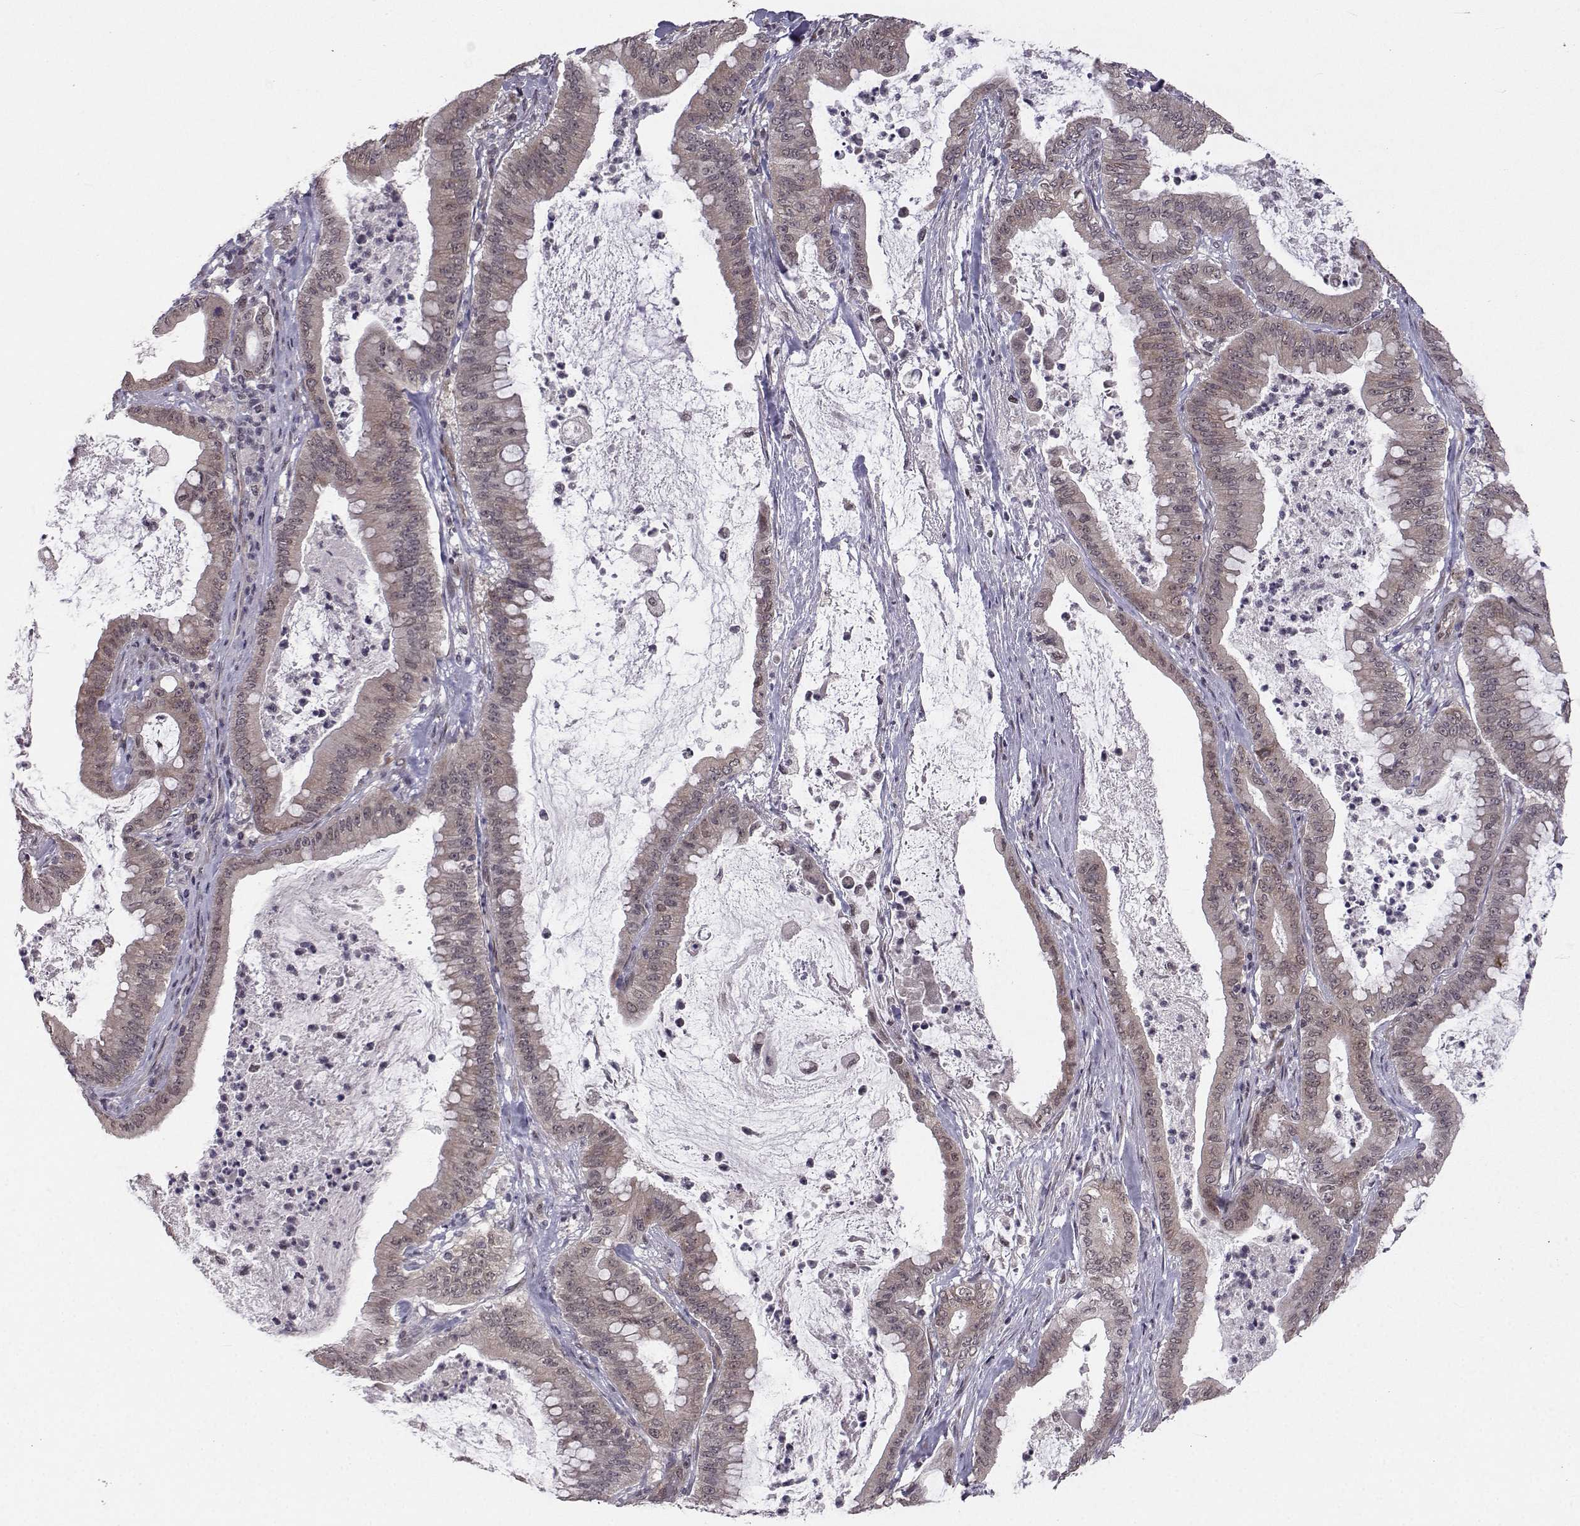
{"staining": {"intensity": "weak", "quantity": ">75%", "location": "cytoplasmic/membranous"}, "tissue": "pancreatic cancer", "cell_type": "Tumor cells", "image_type": "cancer", "snomed": [{"axis": "morphology", "description": "Adenocarcinoma, NOS"}, {"axis": "topography", "description": "Pancreas"}], "caption": "A low amount of weak cytoplasmic/membranous positivity is appreciated in approximately >75% of tumor cells in pancreatic cancer (adenocarcinoma) tissue.", "gene": "PKN2", "patient": {"sex": "male", "age": 71}}